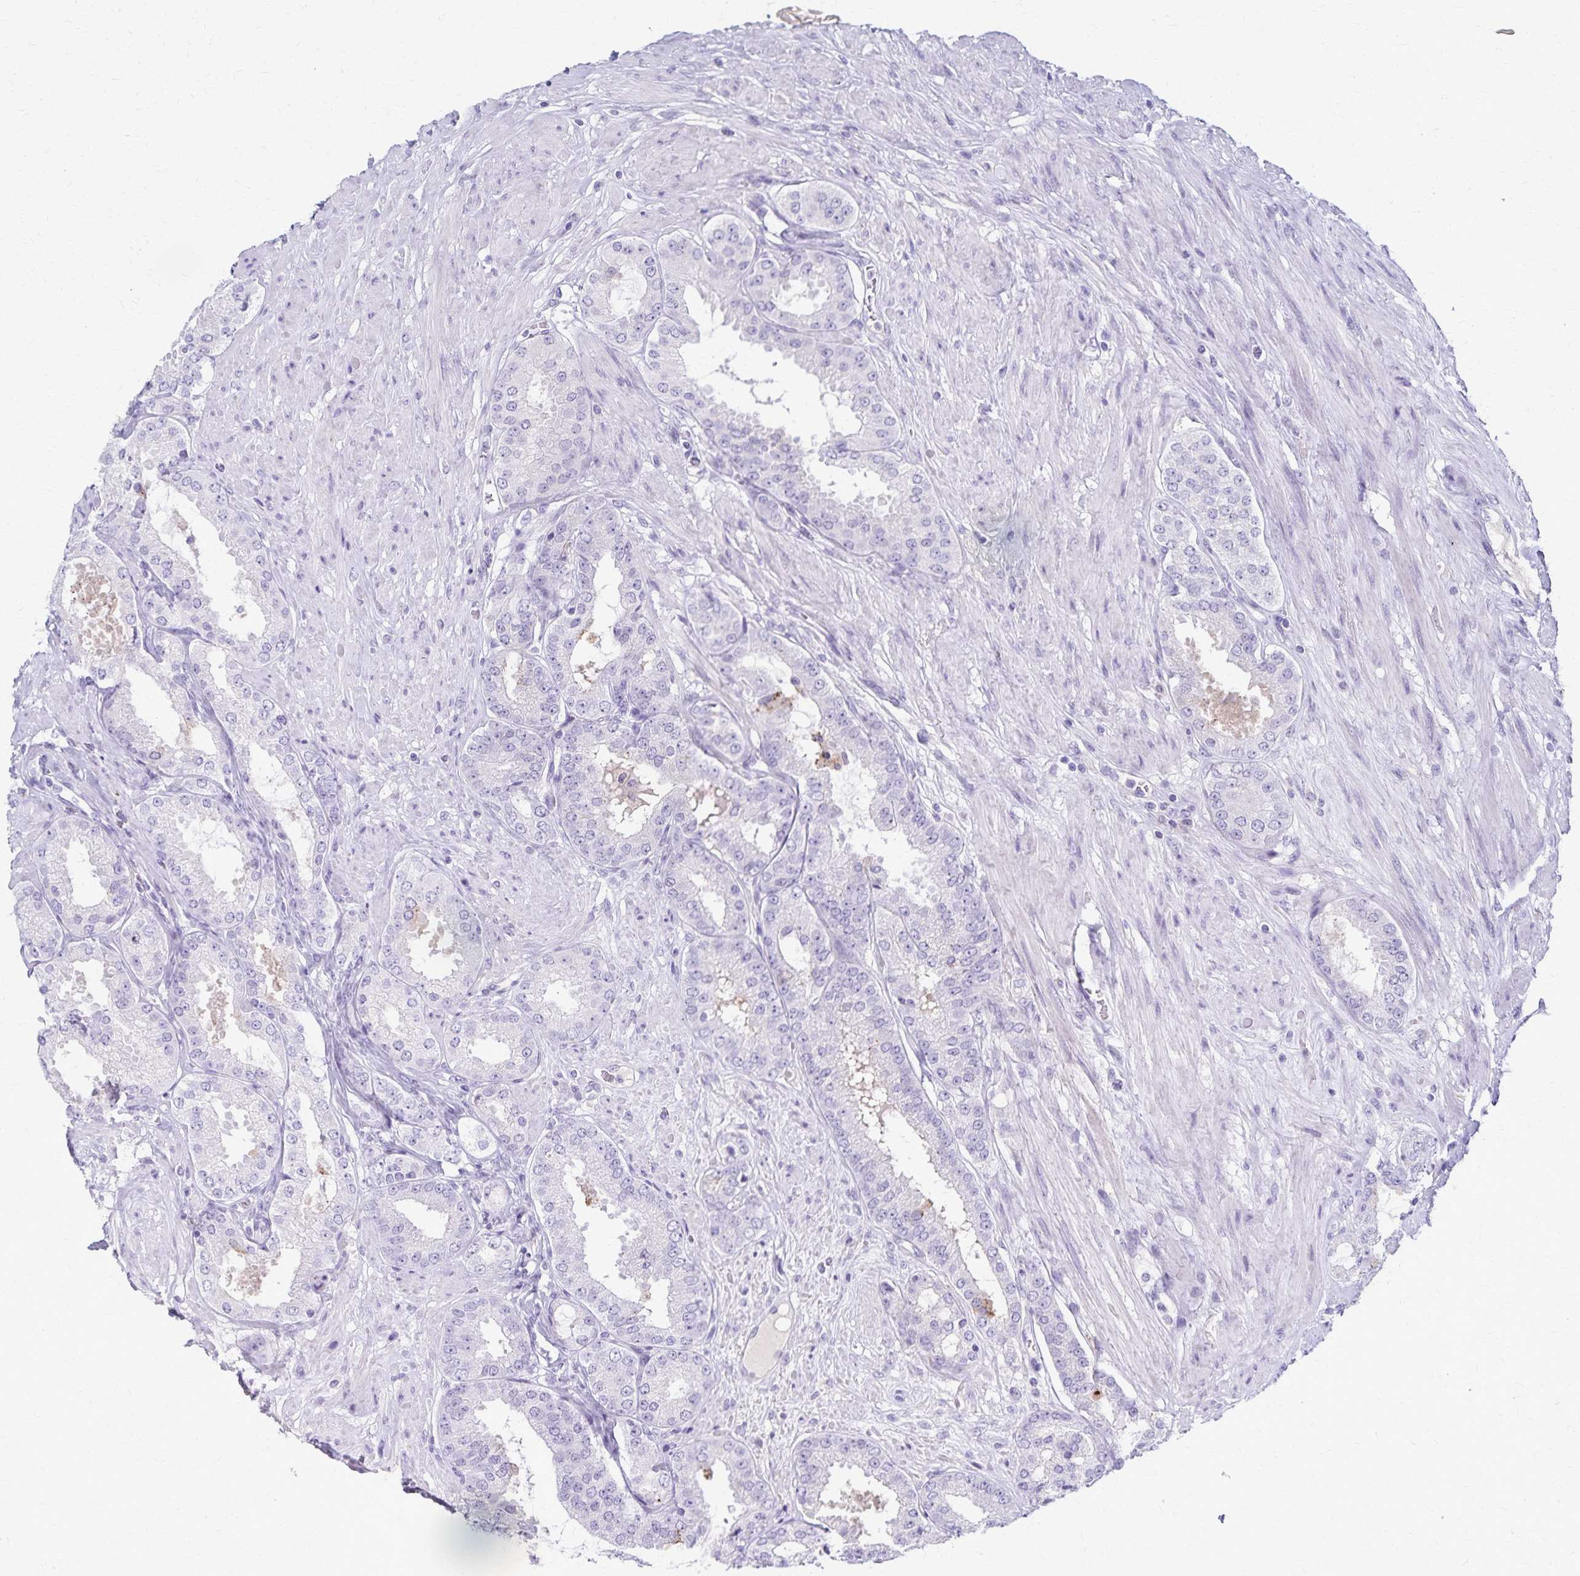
{"staining": {"intensity": "negative", "quantity": "none", "location": "none"}, "tissue": "prostate cancer", "cell_type": "Tumor cells", "image_type": "cancer", "snomed": [{"axis": "morphology", "description": "Adenocarcinoma, High grade"}, {"axis": "topography", "description": "Prostate"}], "caption": "IHC histopathology image of neoplastic tissue: human prostate adenocarcinoma (high-grade) stained with DAB exhibits no significant protein expression in tumor cells.", "gene": "TMEM60", "patient": {"sex": "male", "age": 71}}